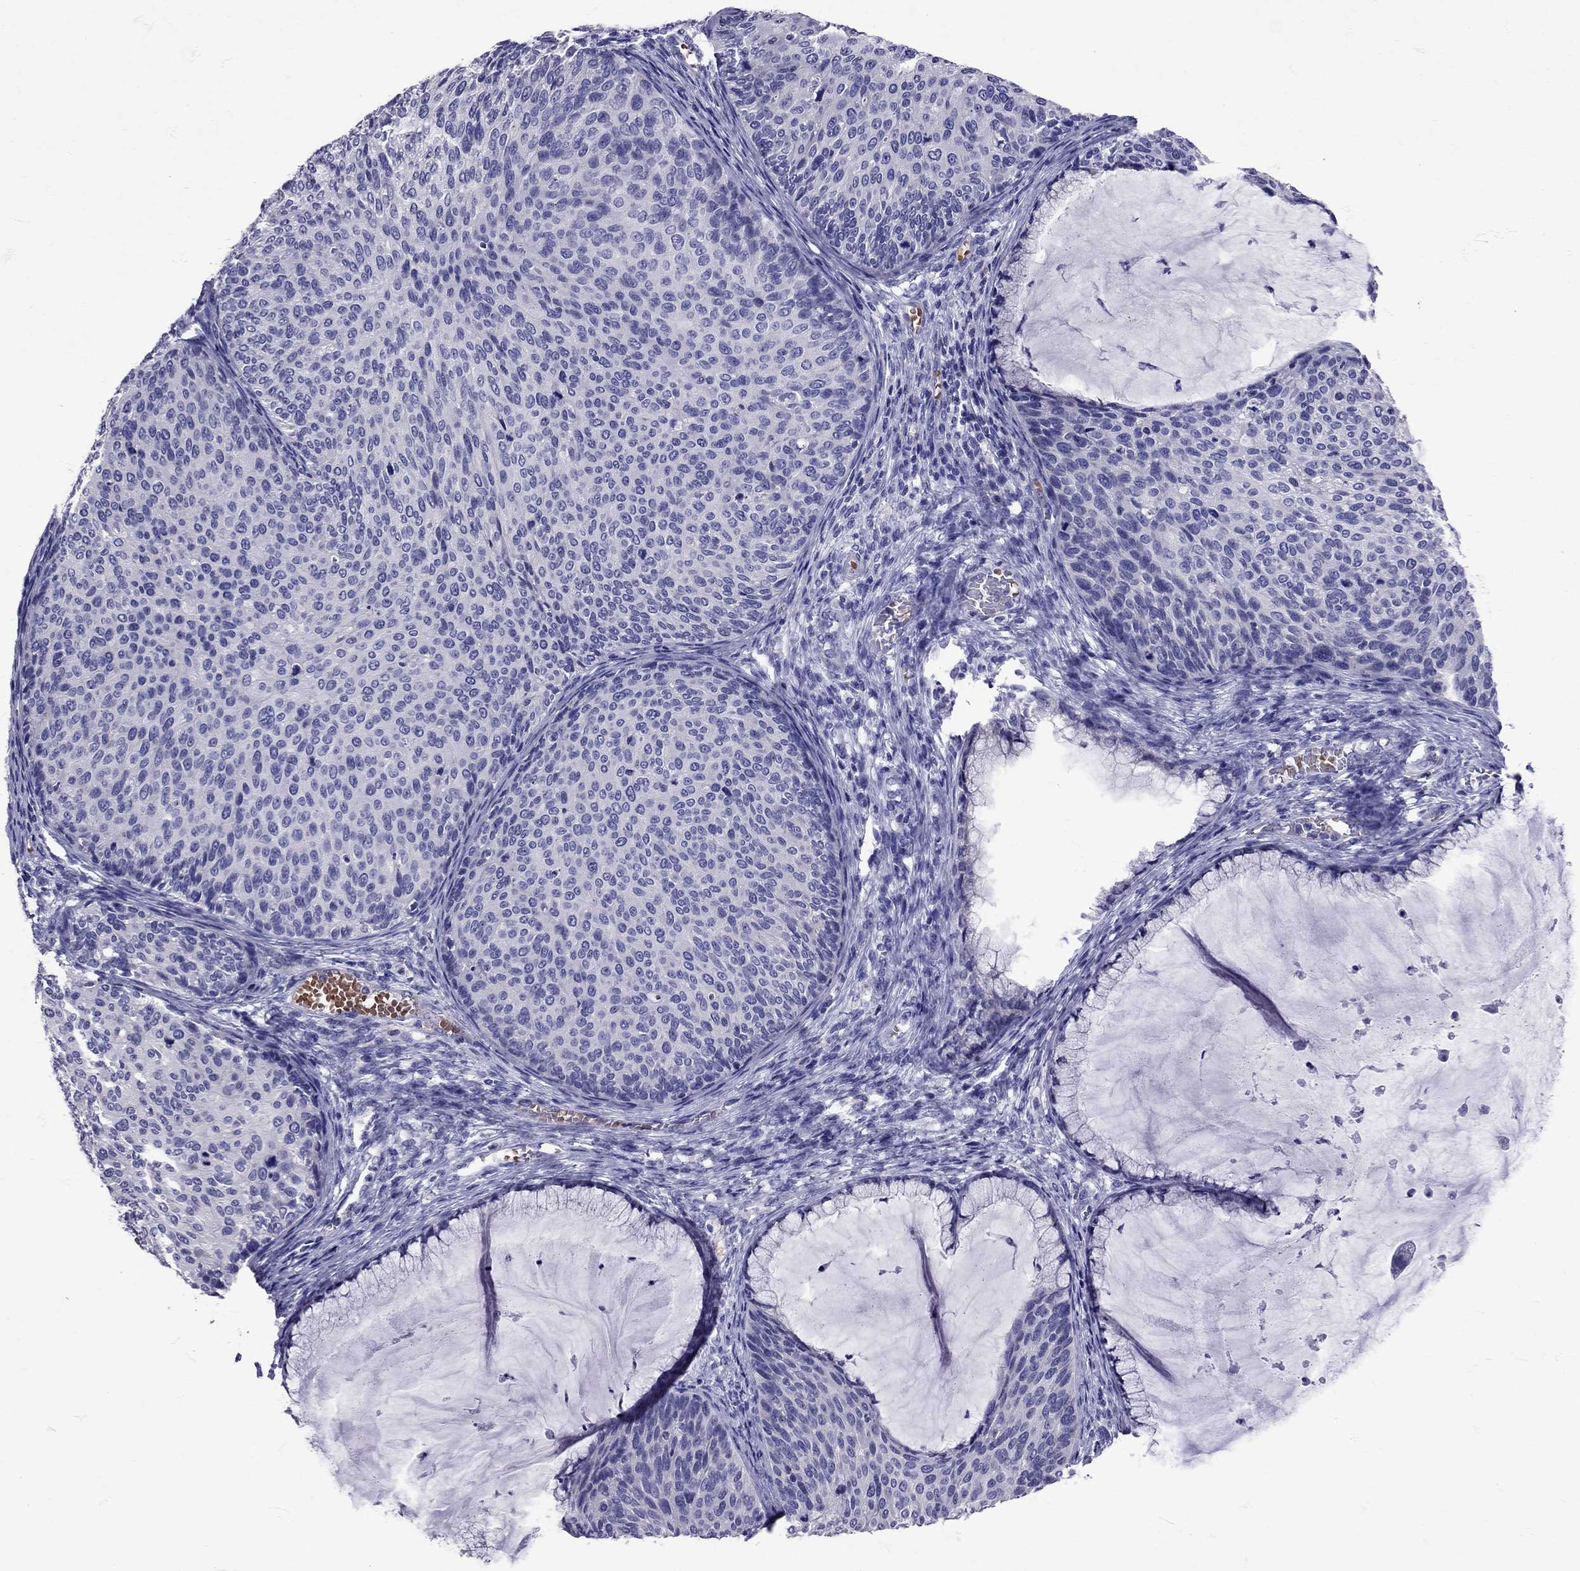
{"staining": {"intensity": "negative", "quantity": "none", "location": "none"}, "tissue": "cervical cancer", "cell_type": "Tumor cells", "image_type": "cancer", "snomed": [{"axis": "morphology", "description": "Squamous cell carcinoma, NOS"}, {"axis": "topography", "description": "Cervix"}], "caption": "DAB (3,3'-diaminobenzidine) immunohistochemical staining of cervical squamous cell carcinoma displays no significant positivity in tumor cells.", "gene": "TBR1", "patient": {"sex": "female", "age": 36}}